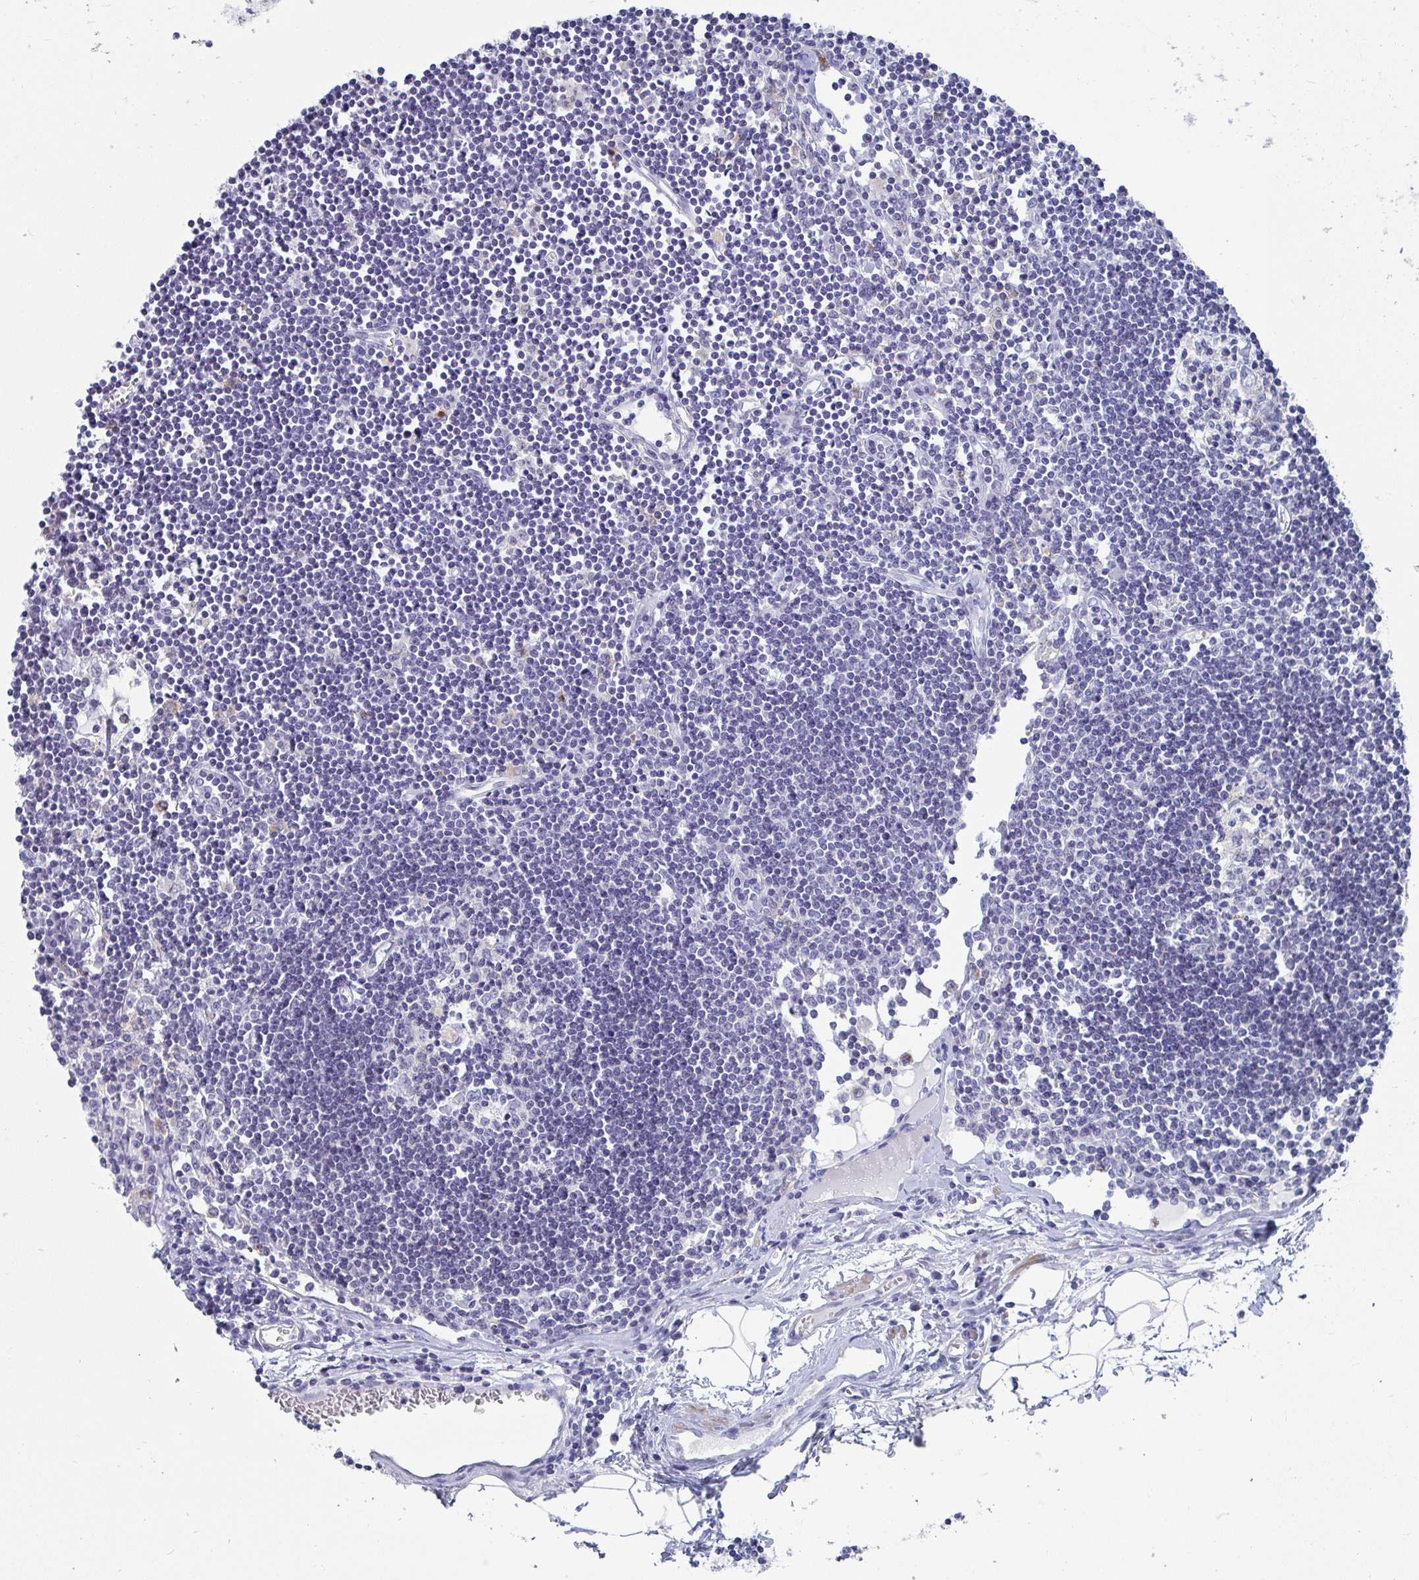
{"staining": {"intensity": "negative", "quantity": "none", "location": "none"}, "tissue": "lymph node", "cell_type": "Germinal center cells", "image_type": "normal", "snomed": [{"axis": "morphology", "description": "Normal tissue, NOS"}, {"axis": "topography", "description": "Lymph node"}], "caption": "Immunohistochemistry of normal human lymph node demonstrates no expression in germinal center cells. (DAB (3,3'-diaminobenzidine) immunohistochemistry, high magnification).", "gene": "ZFP82", "patient": {"sex": "female", "age": 65}}